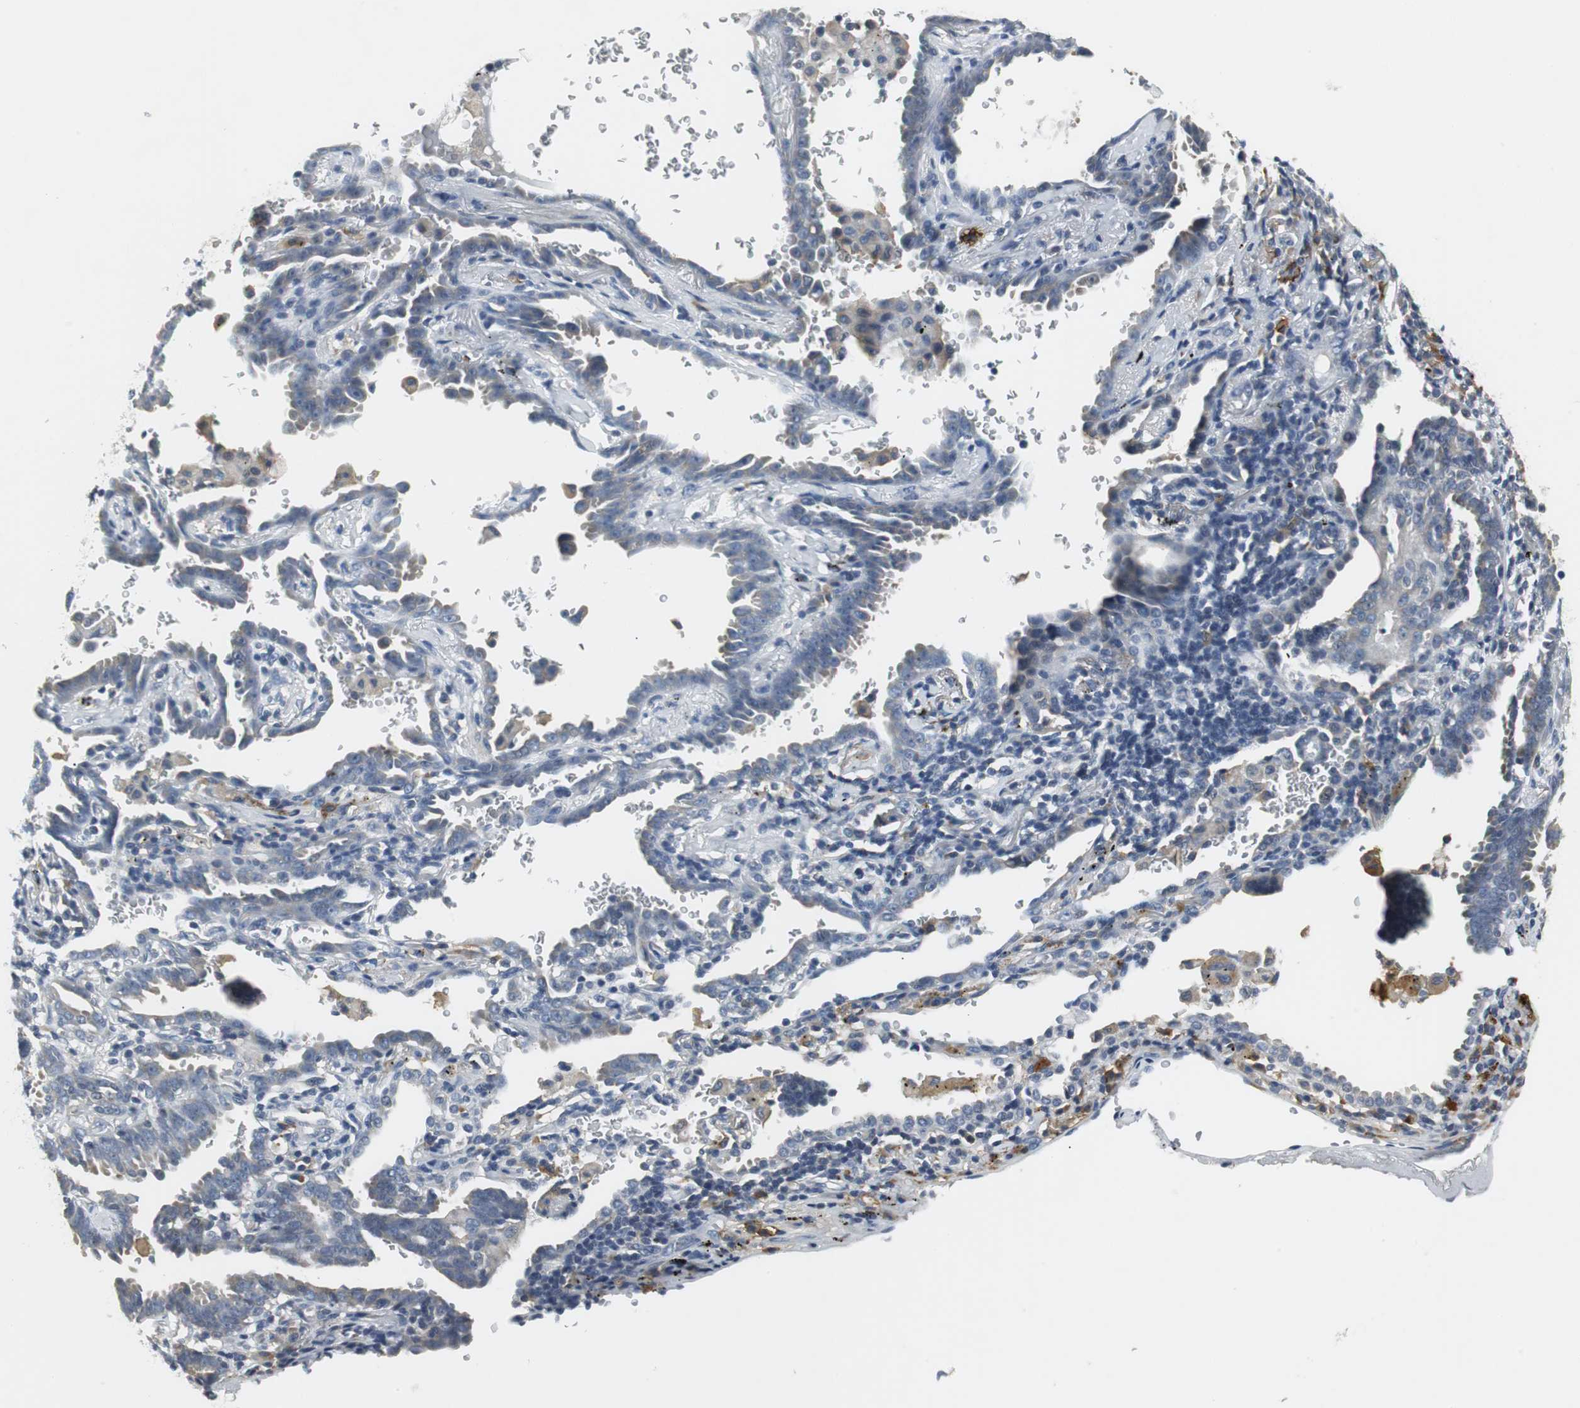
{"staining": {"intensity": "weak", "quantity": "25%-75%", "location": "cytoplasmic/membranous"}, "tissue": "lung cancer", "cell_type": "Tumor cells", "image_type": "cancer", "snomed": [{"axis": "morphology", "description": "Adenocarcinoma, NOS"}, {"axis": "topography", "description": "Lung"}], "caption": "A brown stain labels weak cytoplasmic/membranous expression of a protein in human lung adenocarcinoma tumor cells.", "gene": "SLC2A5", "patient": {"sex": "female", "age": 64}}